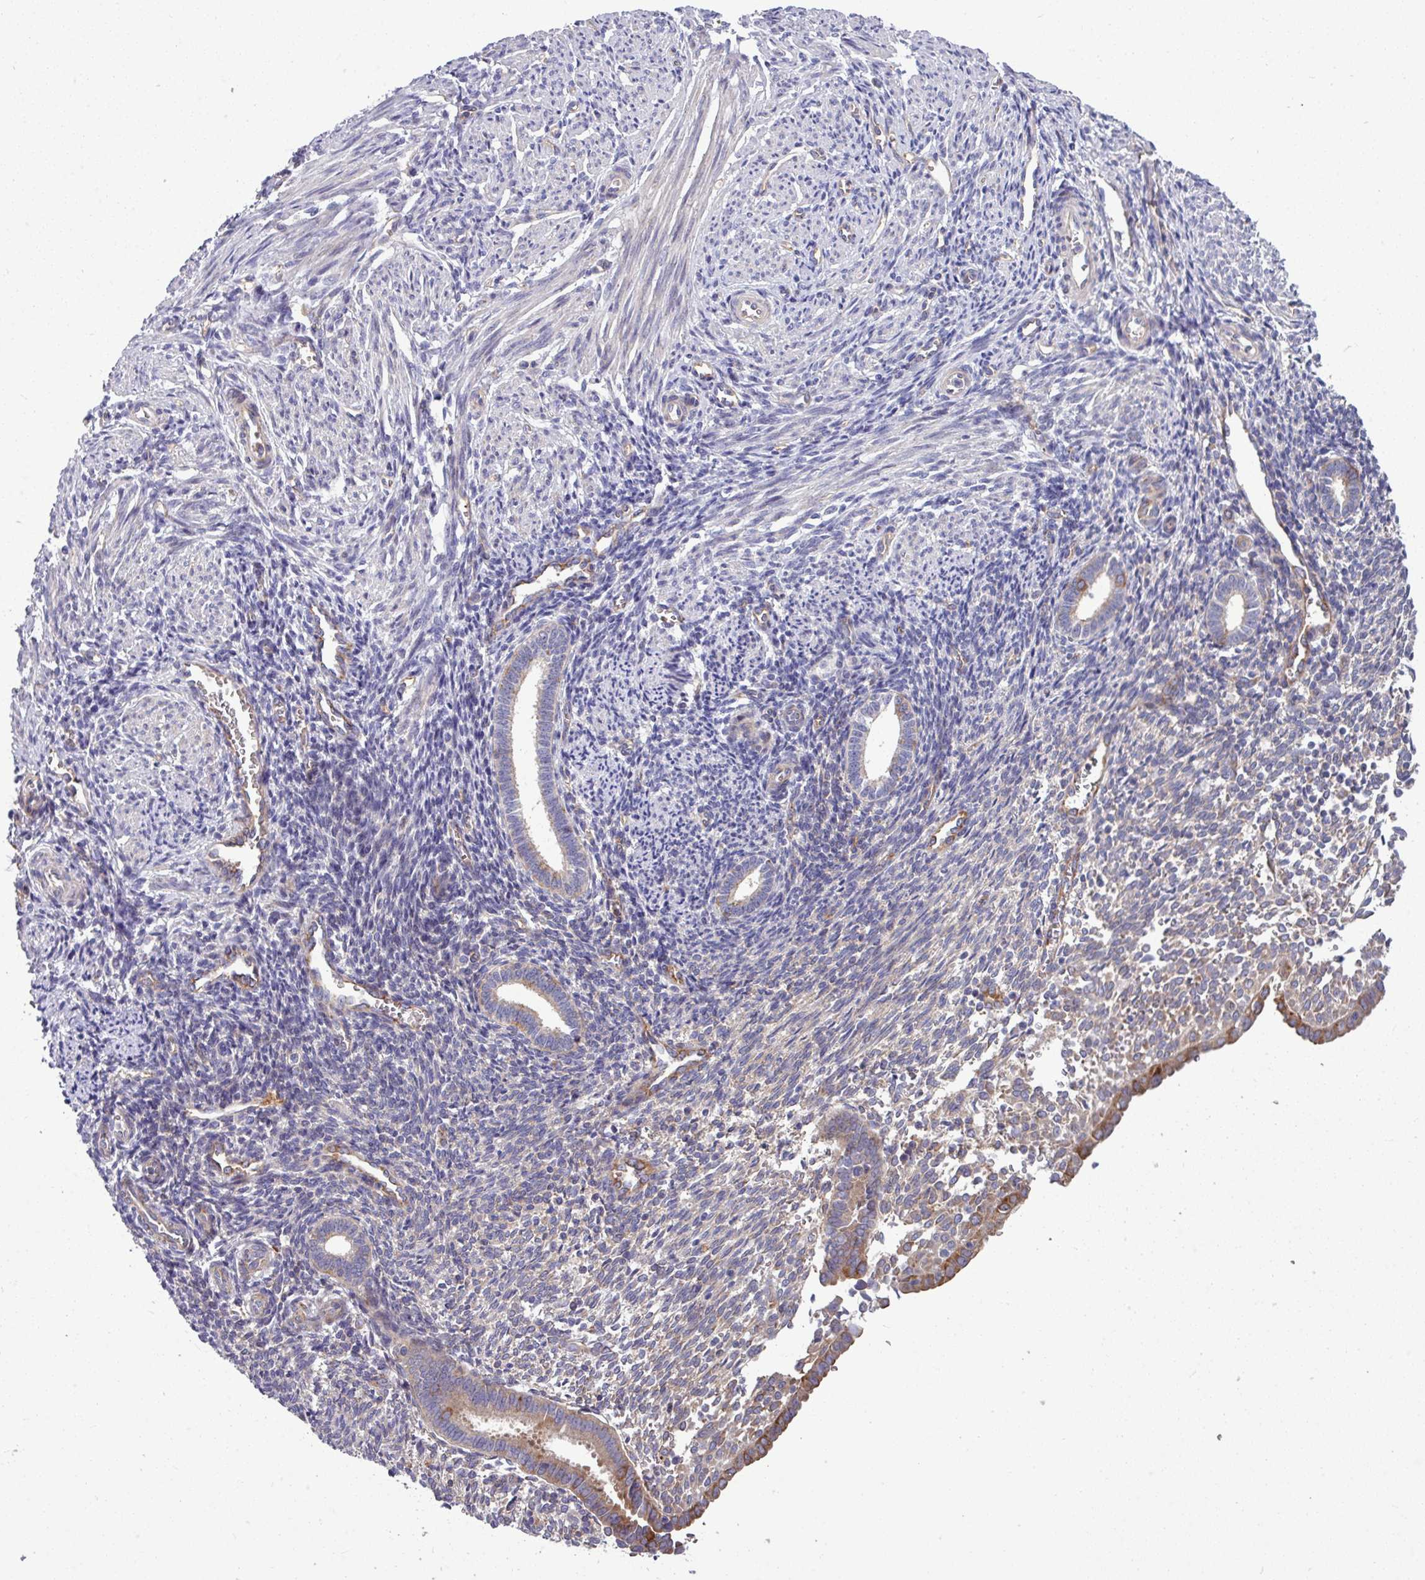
{"staining": {"intensity": "negative", "quantity": "none", "location": "none"}, "tissue": "endometrium", "cell_type": "Cells in endometrial stroma", "image_type": "normal", "snomed": [{"axis": "morphology", "description": "Normal tissue, NOS"}, {"axis": "topography", "description": "Endometrium"}], "caption": "The image displays no staining of cells in endometrial stroma in benign endometrium. The staining was performed using DAB to visualize the protein expression in brown, while the nuclei were stained in blue with hematoxylin (Magnification: 20x).", "gene": "LSM12", "patient": {"sex": "female", "age": 32}}